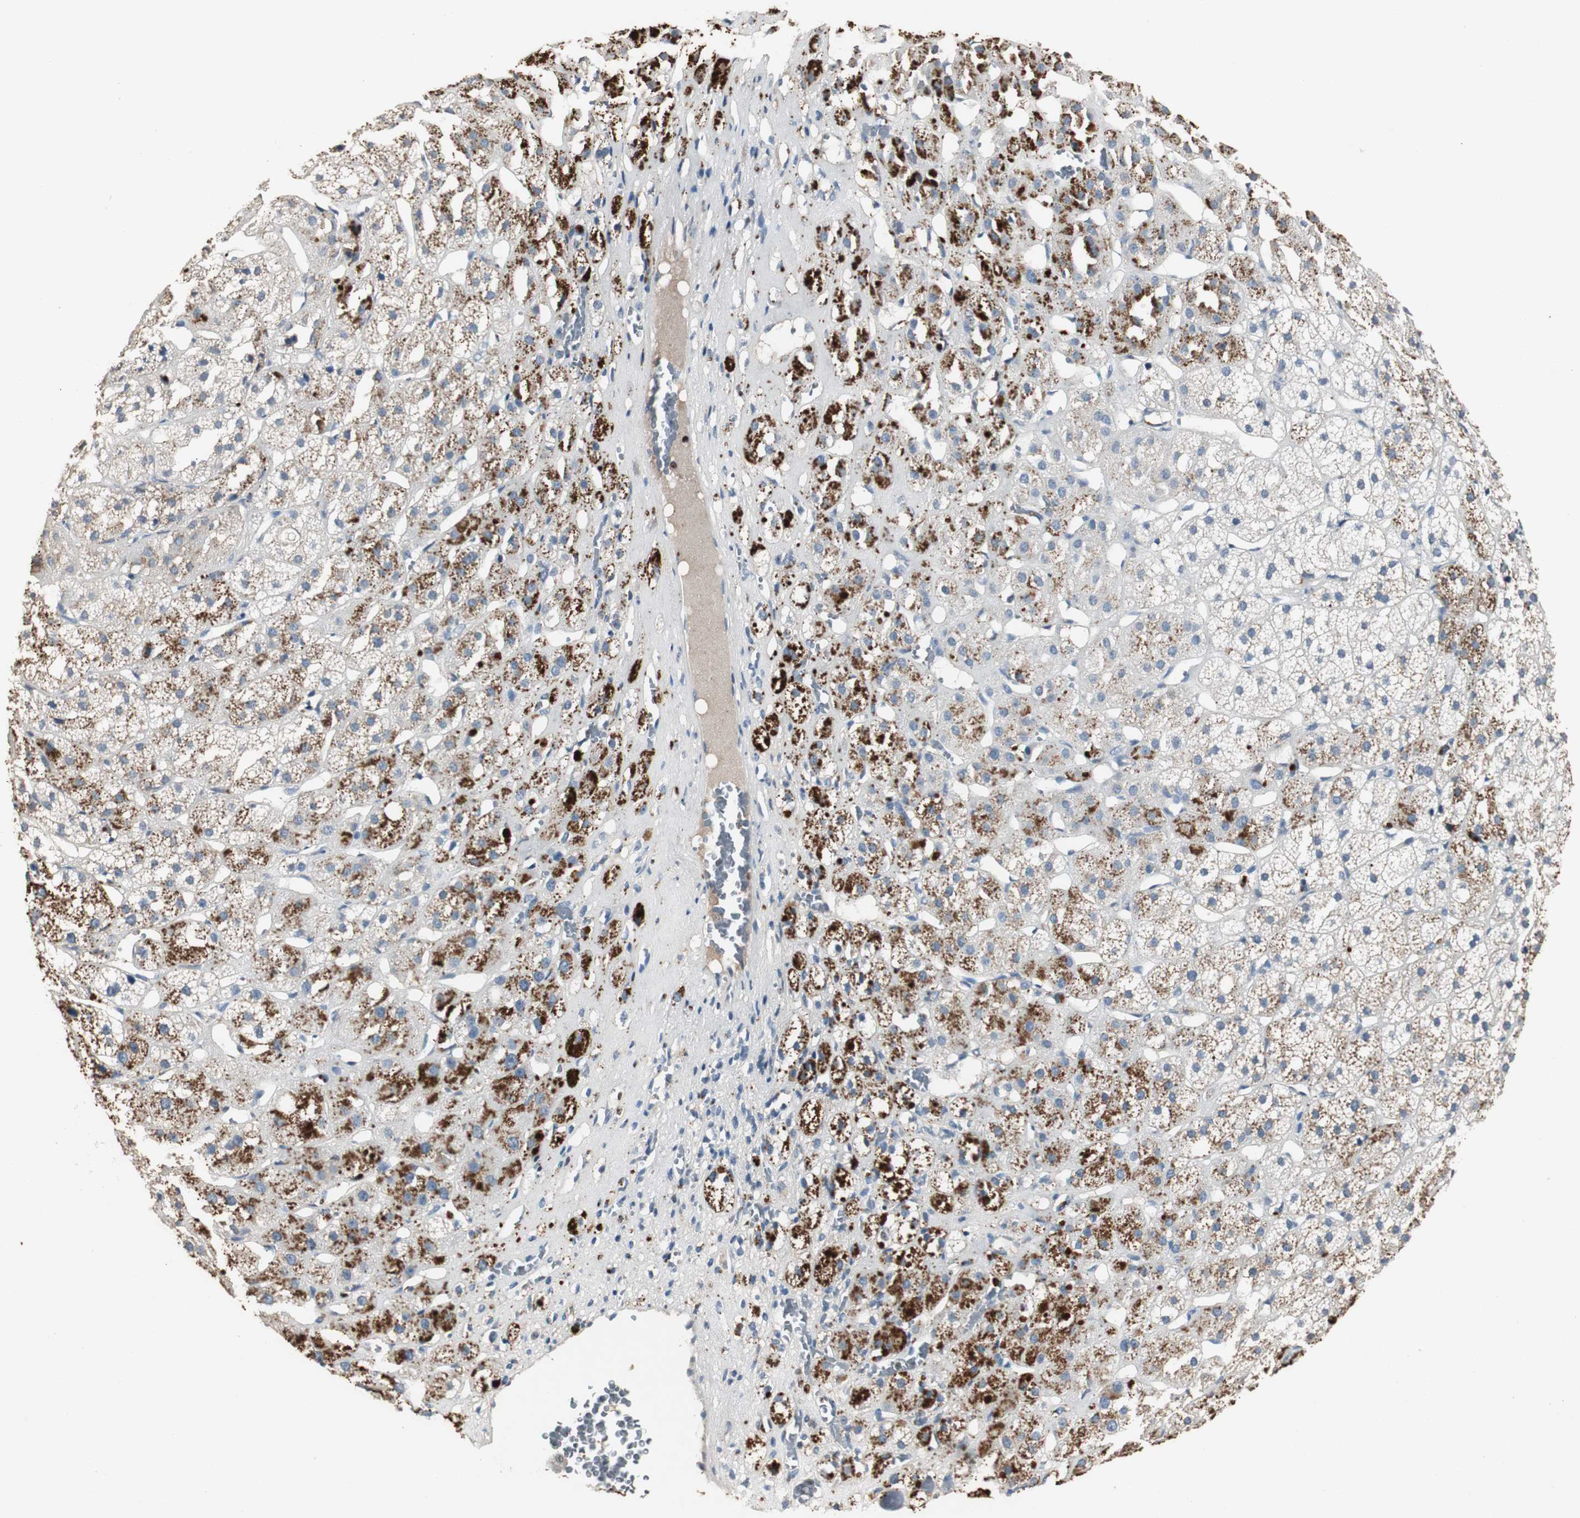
{"staining": {"intensity": "strong", "quantity": "25%-75%", "location": "cytoplasmic/membranous"}, "tissue": "adrenal gland", "cell_type": "Glandular cells", "image_type": "normal", "snomed": [{"axis": "morphology", "description": "Normal tissue, NOS"}, {"axis": "topography", "description": "Adrenal gland"}], "caption": "Immunohistochemical staining of unremarkable human adrenal gland displays high levels of strong cytoplasmic/membranous expression in approximately 25%-75% of glandular cells. Immunohistochemistry stains the protein in brown and the nuclei are stained blue.", "gene": "FEN1", "patient": {"sex": "female", "age": 71}}